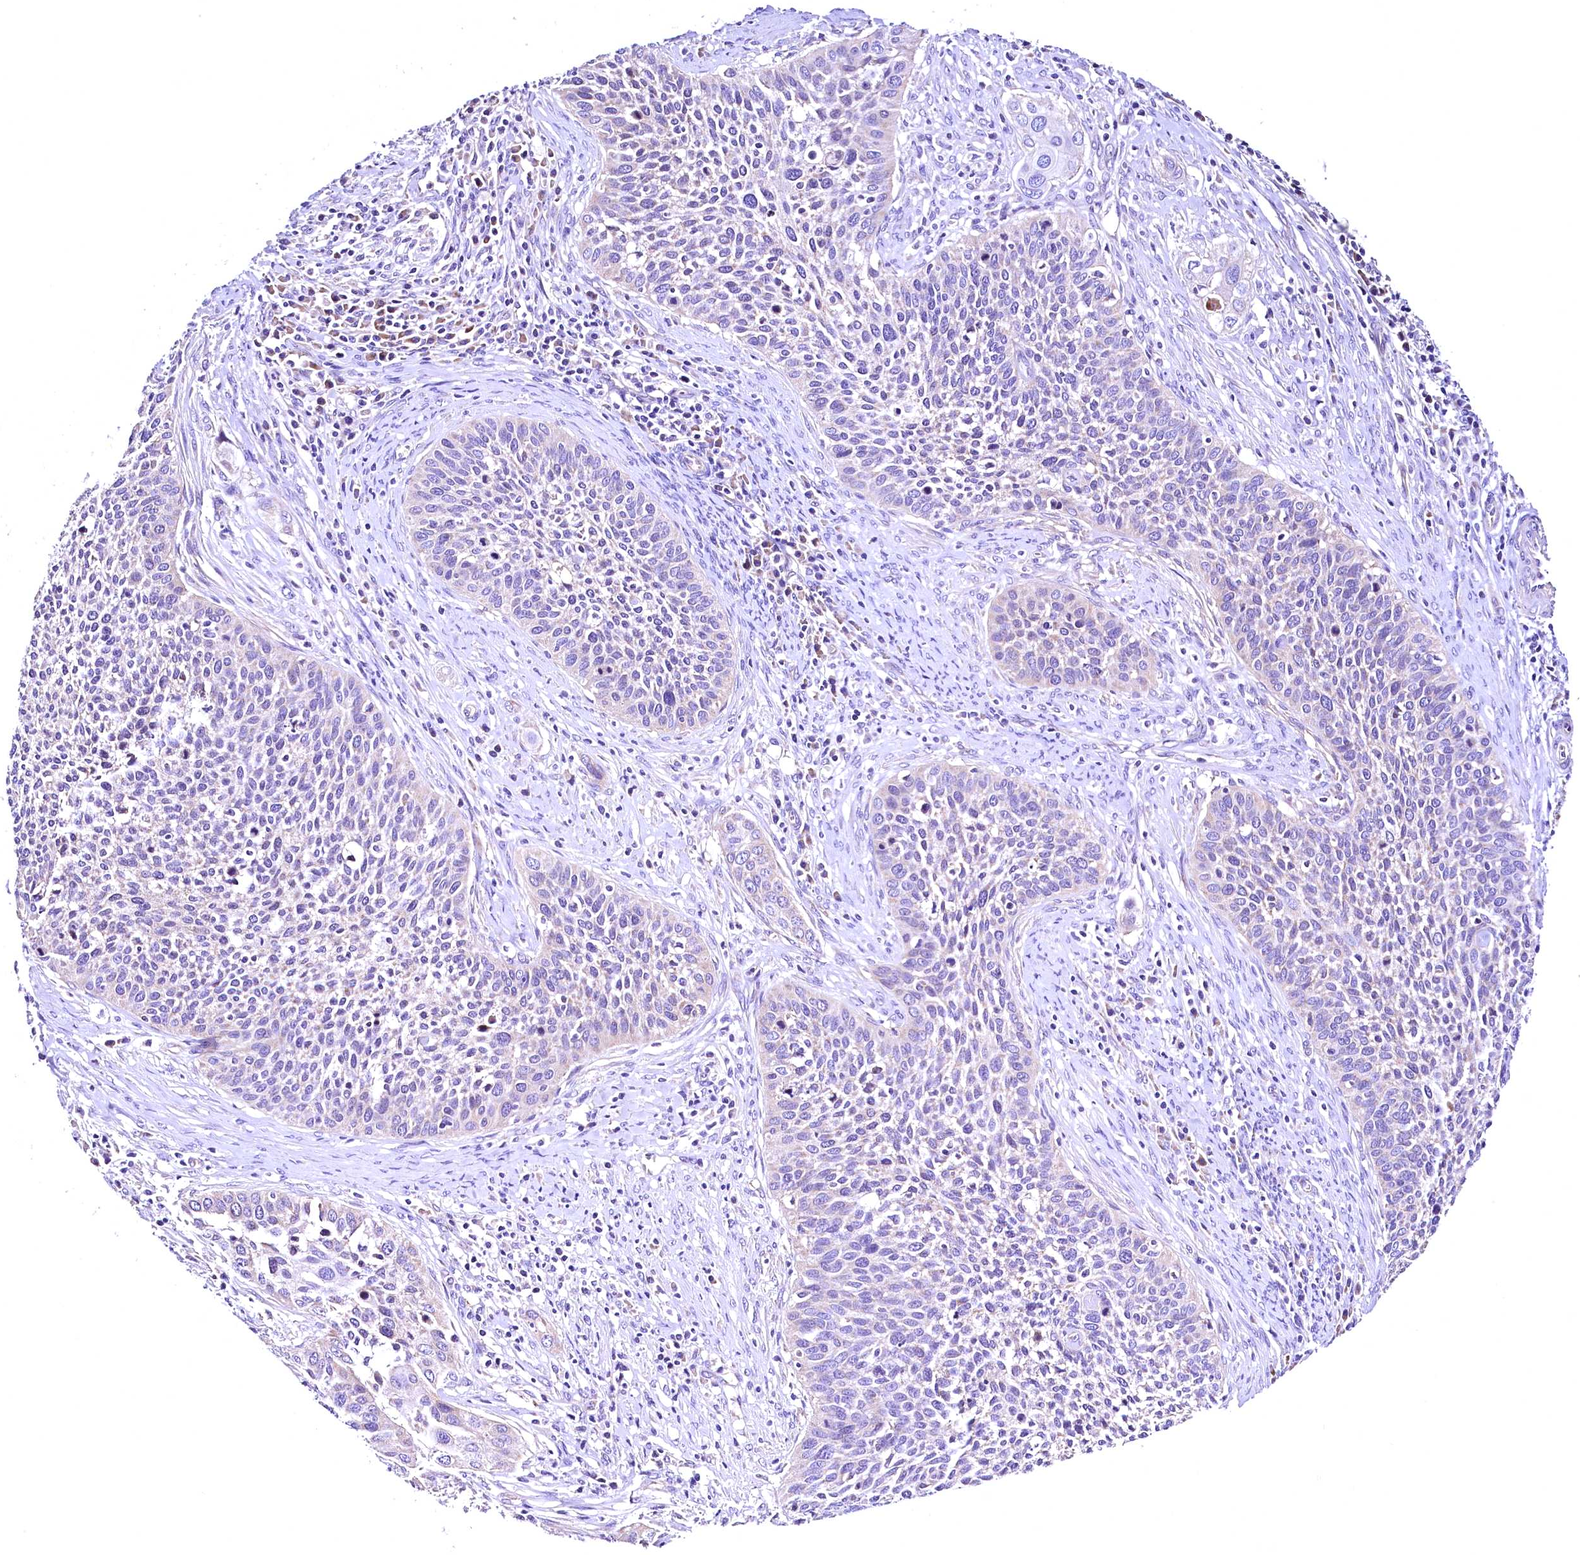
{"staining": {"intensity": "weak", "quantity": "<25%", "location": "cytoplasmic/membranous"}, "tissue": "cervical cancer", "cell_type": "Tumor cells", "image_type": "cancer", "snomed": [{"axis": "morphology", "description": "Squamous cell carcinoma, NOS"}, {"axis": "topography", "description": "Cervix"}], "caption": "High power microscopy image of an immunohistochemistry (IHC) micrograph of cervical cancer (squamous cell carcinoma), revealing no significant expression in tumor cells. The staining was performed using DAB to visualize the protein expression in brown, while the nuclei were stained in blue with hematoxylin (Magnification: 20x).", "gene": "MRPL57", "patient": {"sex": "female", "age": 34}}